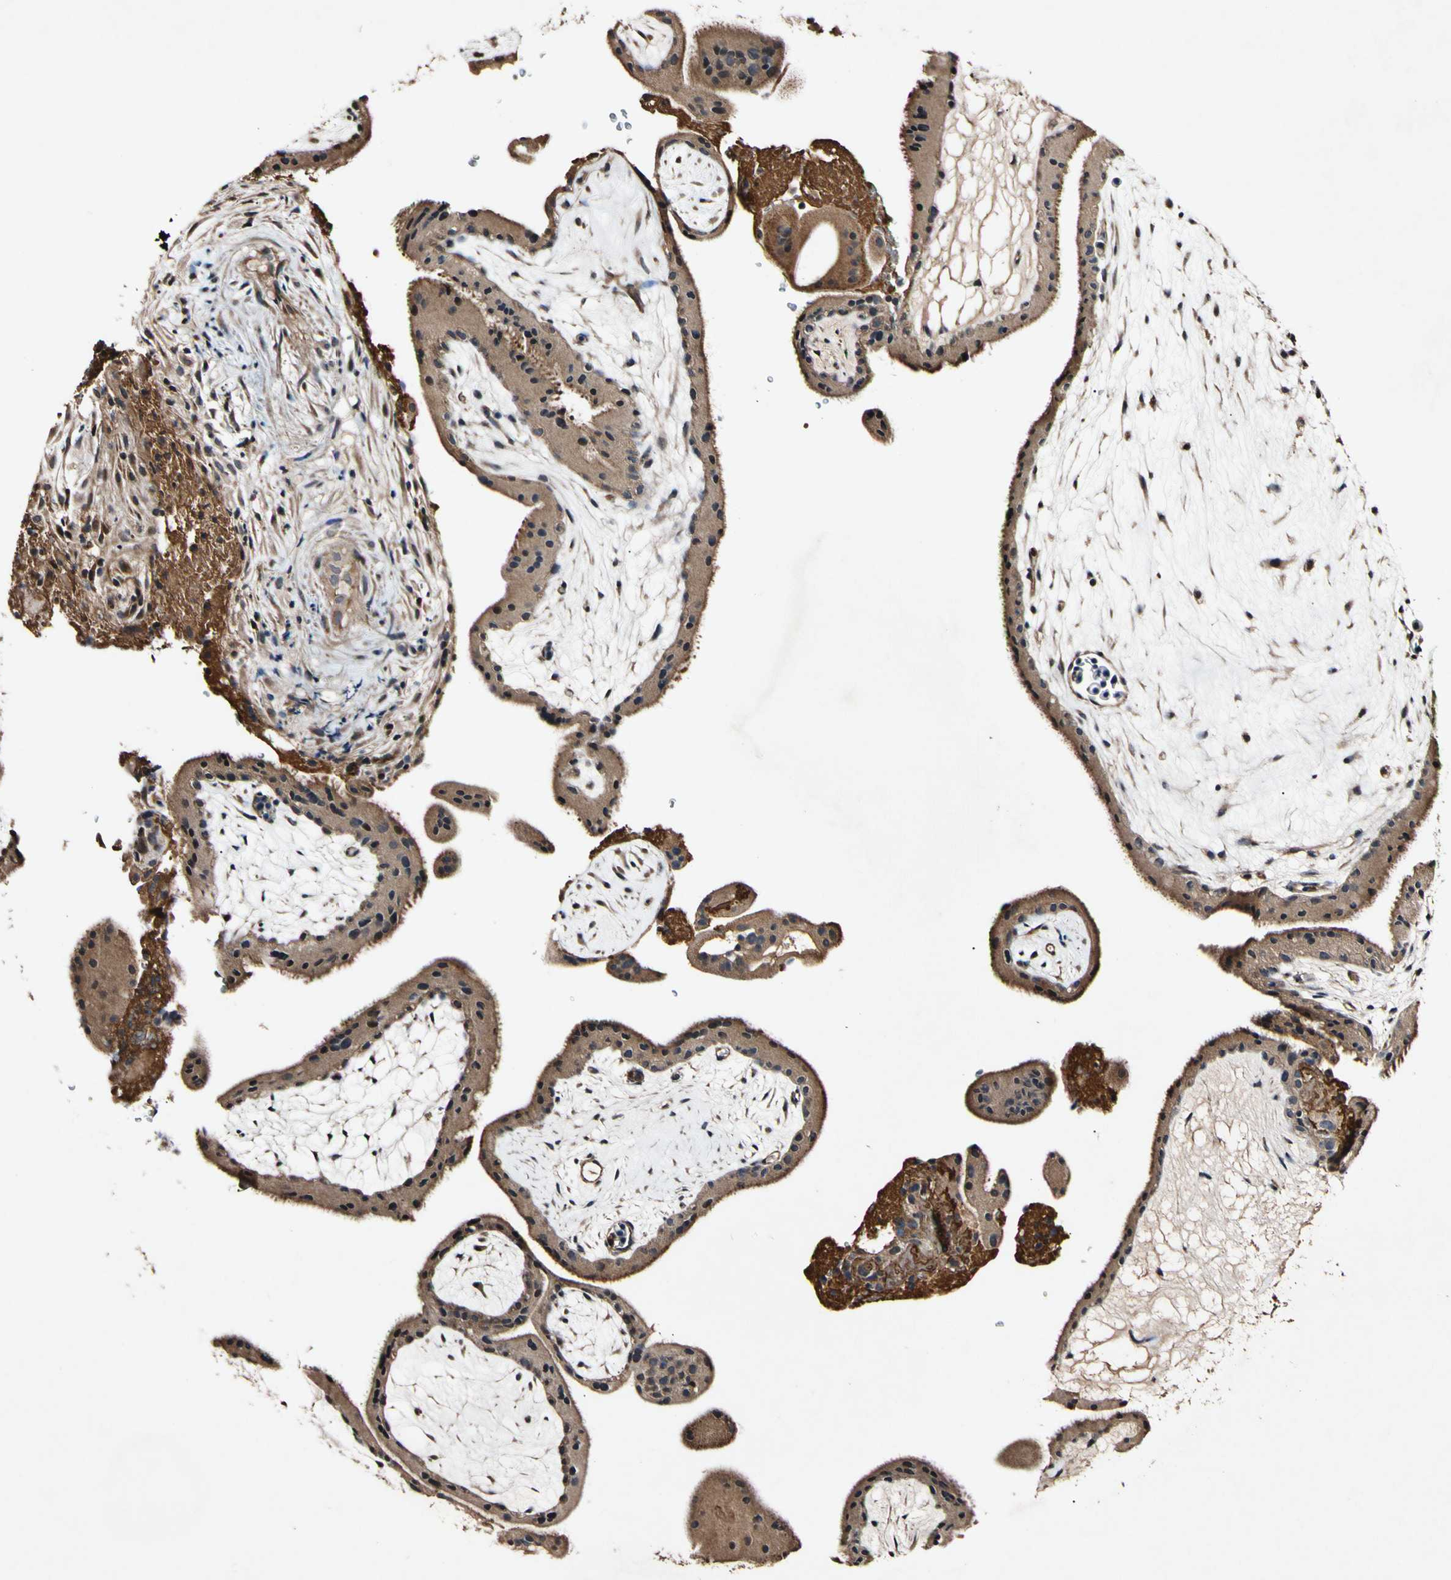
{"staining": {"intensity": "moderate", "quantity": ">75%", "location": "cytoplasmic/membranous"}, "tissue": "placenta", "cell_type": "Trophoblastic cells", "image_type": "normal", "snomed": [{"axis": "morphology", "description": "Normal tissue, NOS"}, {"axis": "topography", "description": "Placenta"}], "caption": "This is a photomicrograph of IHC staining of benign placenta, which shows moderate expression in the cytoplasmic/membranous of trophoblastic cells.", "gene": "PLAT", "patient": {"sex": "female", "age": 19}}